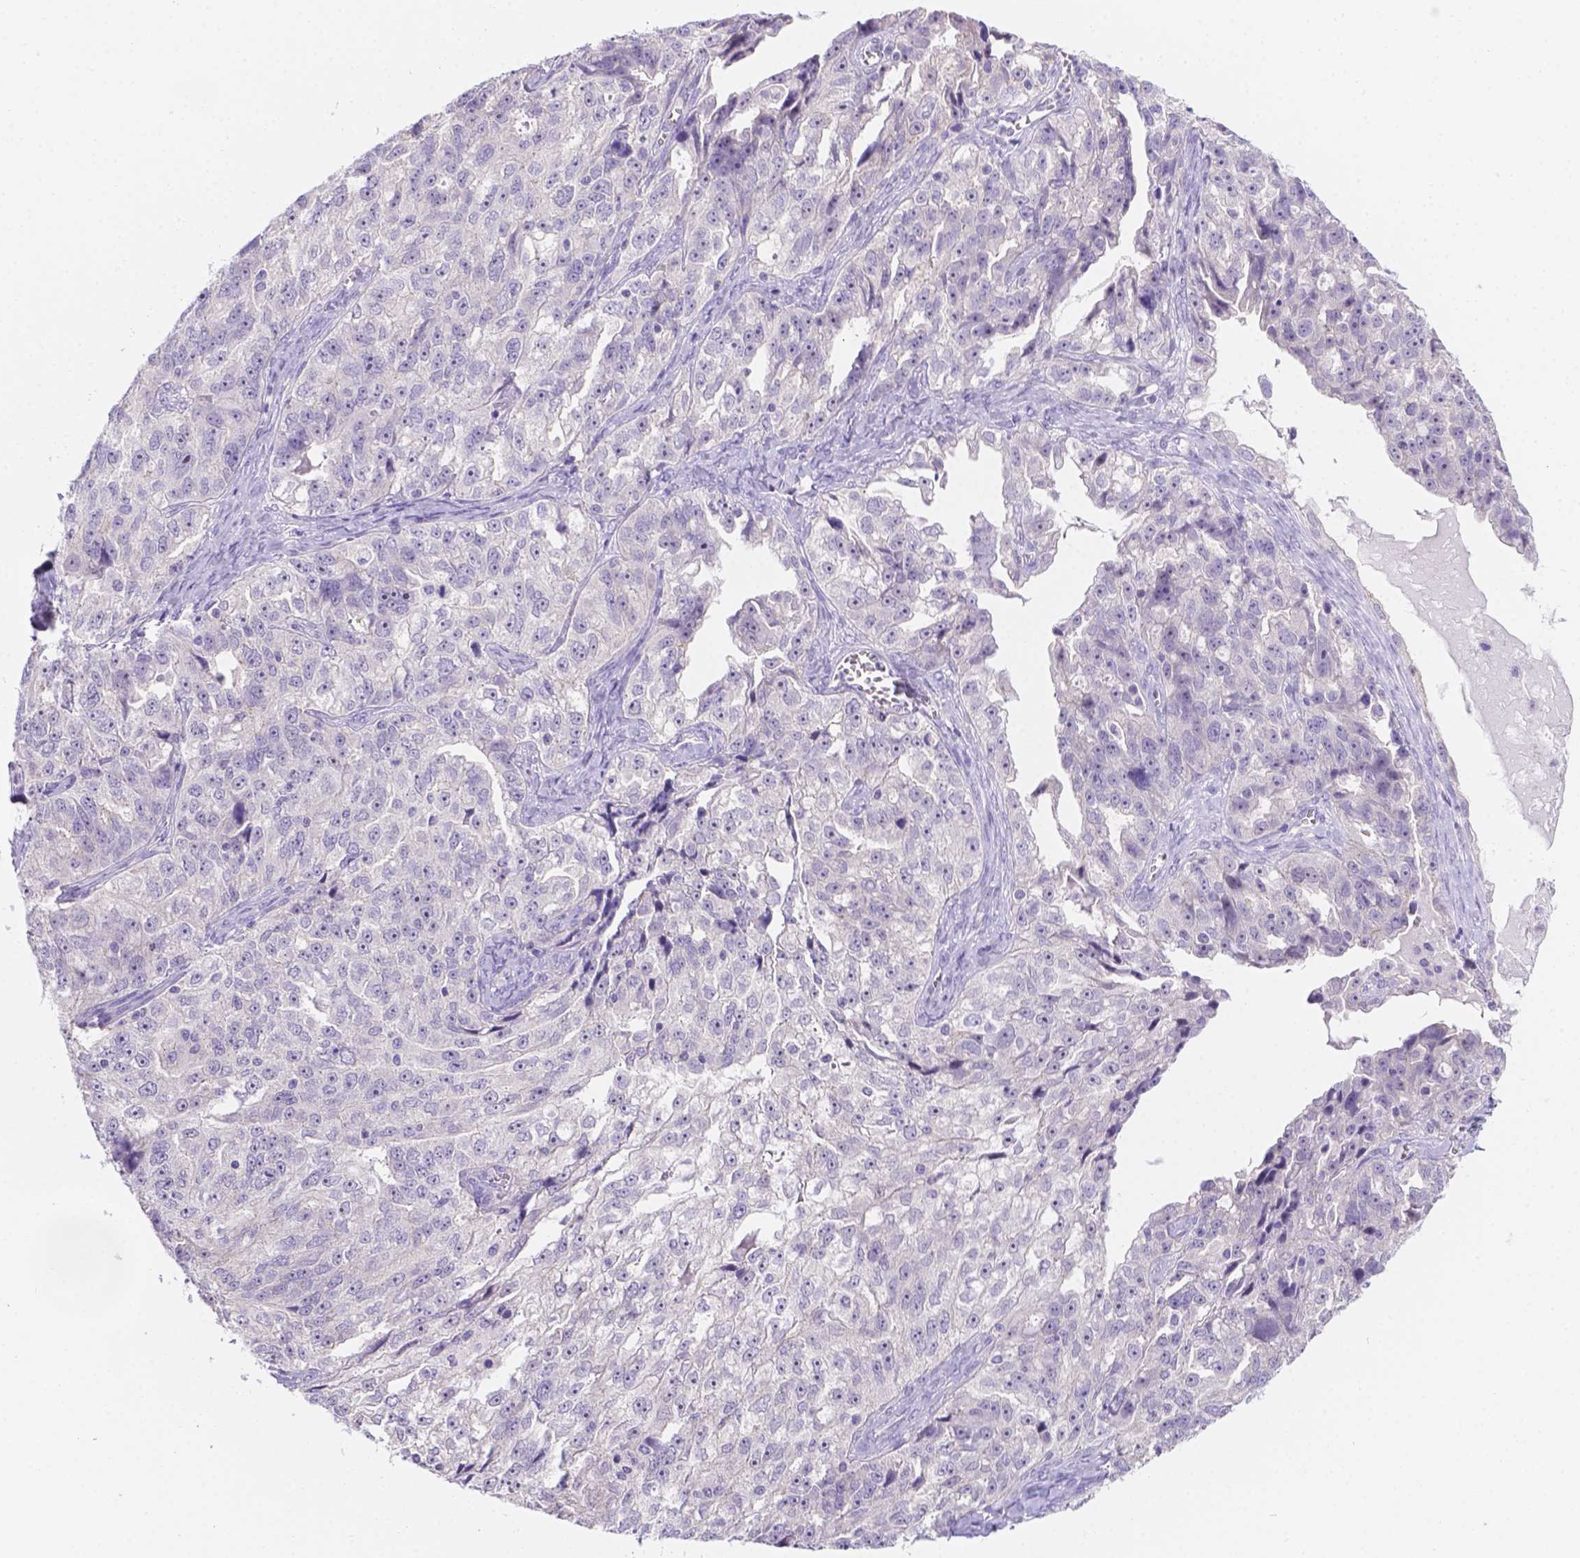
{"staining": {"intensity": "negative", "quantity": "none", "location": "none"}, "tissue": "ovarian cancer", "cell_type": "Tumor cells", "image_type": "cancer", "snomed": [{"axis": "morphology", "description": "Cystadenocarcinoma, serous, NOS"}, {"axis": "topography", "description": "Ovary"}], "caption": "Immunohistochemistry histopathology image of neoplastic tissue: human ovarian serous cystadenocarcinoma stained with DAB exhibits no significant protein staining in tumor cells.", "gene": "CD96", "patient": {"sex": "female", "age": 51}}